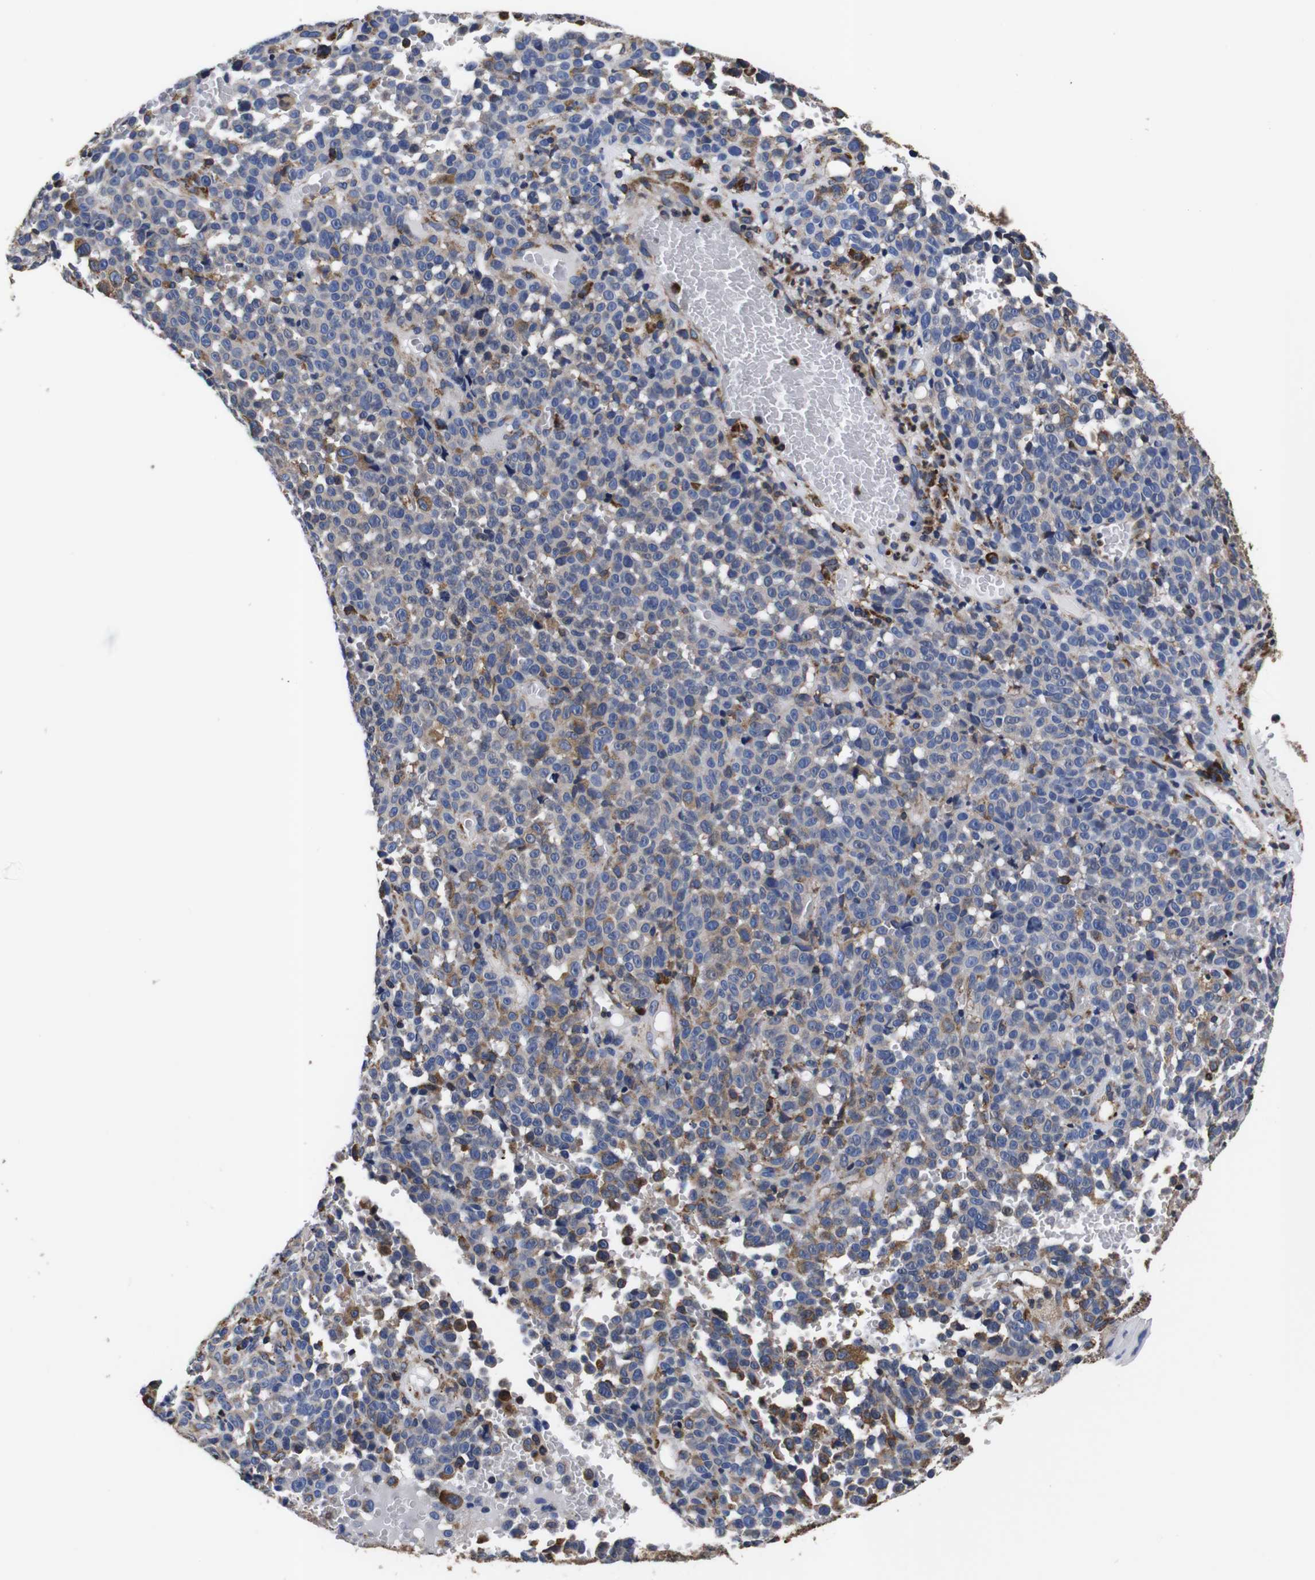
{"staining": {"intensity": "moderate", "quantity": "<25%", "location": "cytoplasmic/membranous"}, "tissue": "melanoma", "cell_type": "Tumor cells", "image_type": "cancer", "snomed": [{"axis": "morphology", "description": "Malignant melanoma, NOS"}, {"axis": "topography", "description": "Skin"}], "caption": "The micrograph exhibits staining of malignant melanoma, revealing moderate cytoplasmic/membranous protein expression (brown color) within tumor cells.", "gene": "PPIB", "patient": {"sex": "female", "age": 82}}